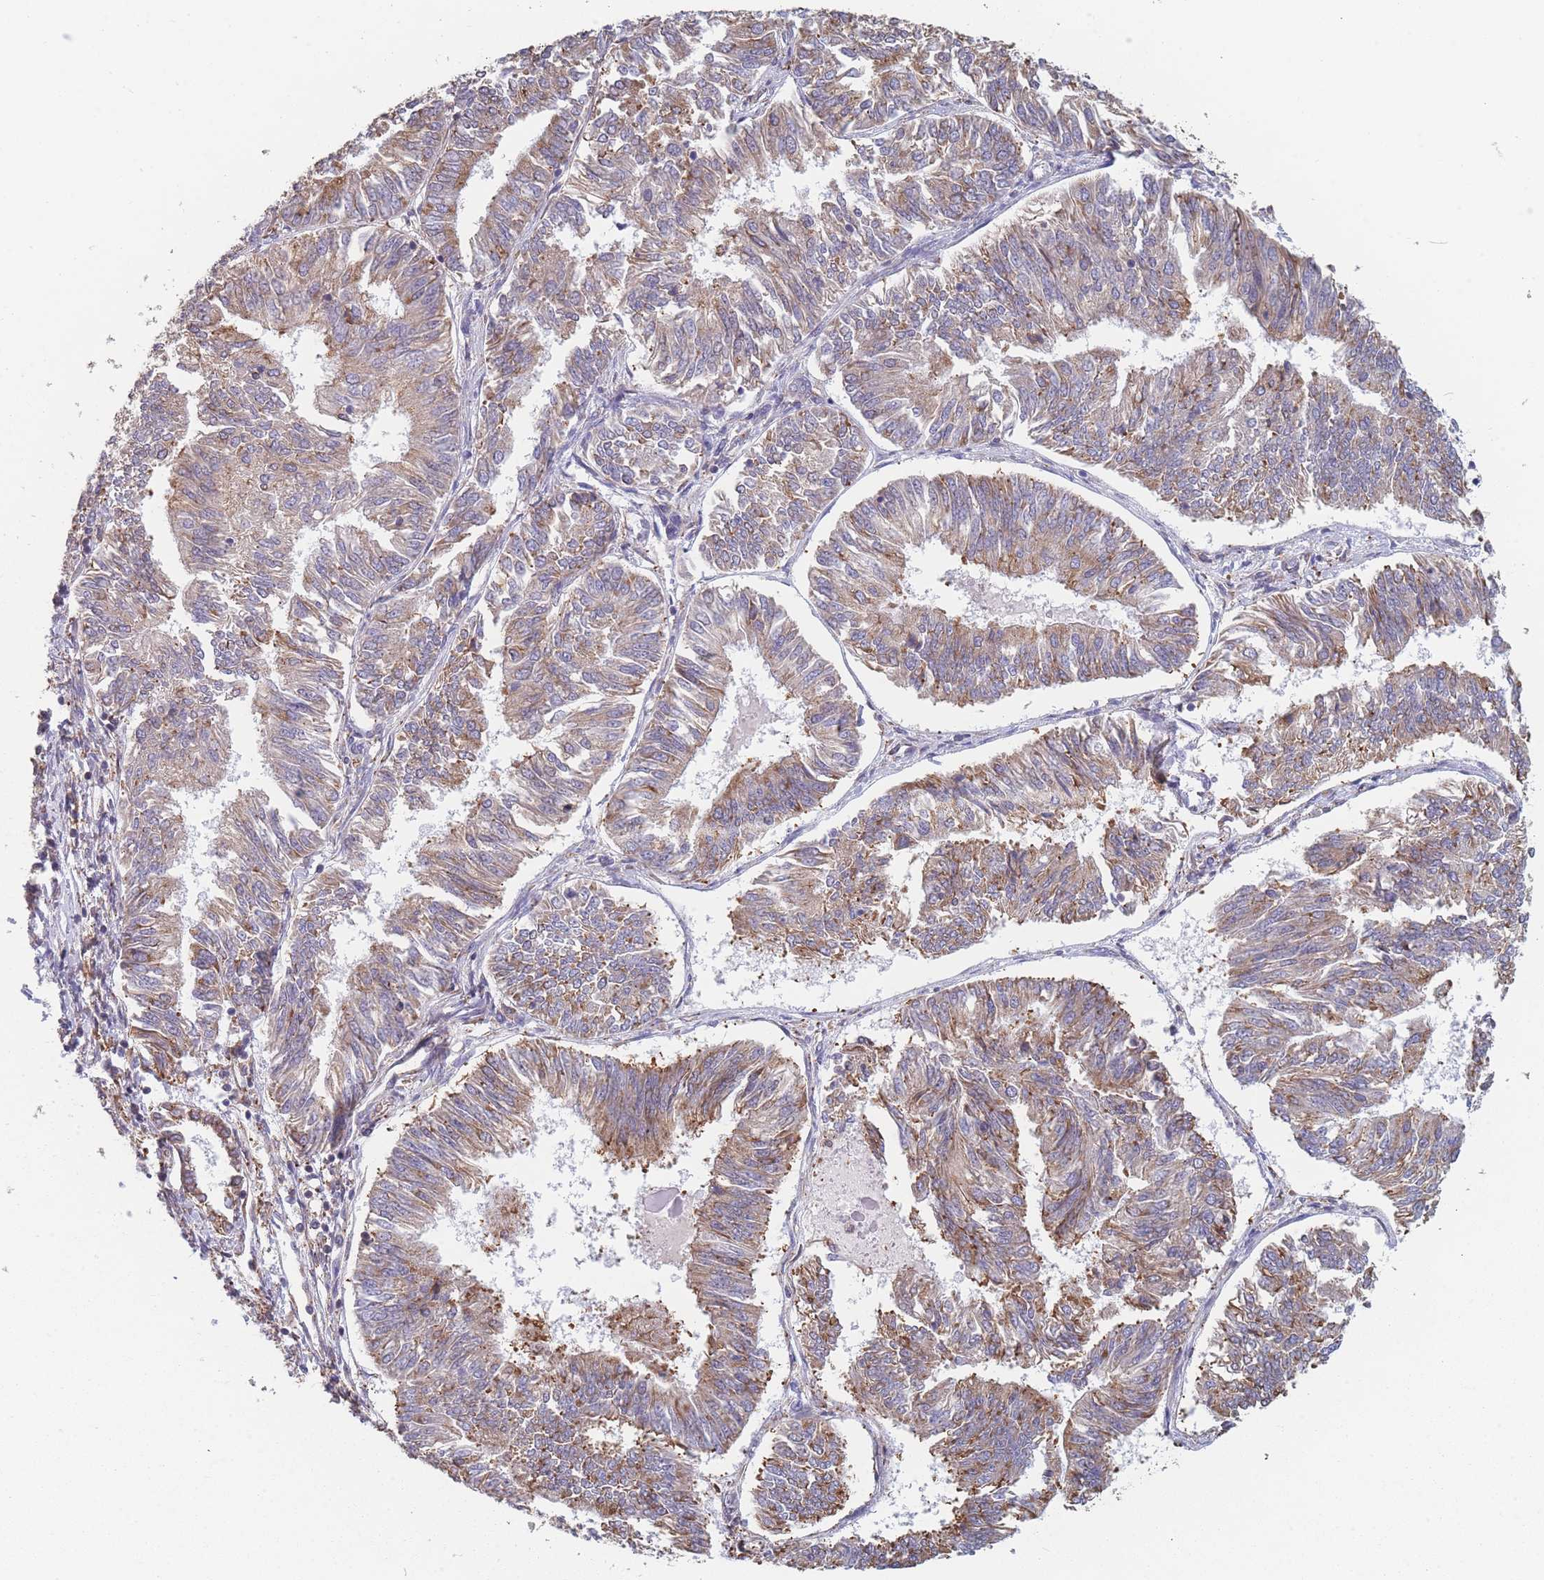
{"staining": {"intensity": "moderate", "quantity": ">75%", "location": "cytoplasmic/membranous"}, "tissue": "endometrial cancer", "cell_type": "Tumor cells", "image_type": "cancer", "snomed": [{"axis": "morphology", "description": "Adenocarcinoma, NOS"}, {"axis": "topography", "description": "Endometrium"}], "caption": "Immunohistochemistry (IHC) of endometrial cancer exhibits medium levels of moderate cytoplasmic/membranous staining in approximately >75% of tumor cells.", "gene": "OR7C2", "patient": {"sex": "female", "age": 58}}